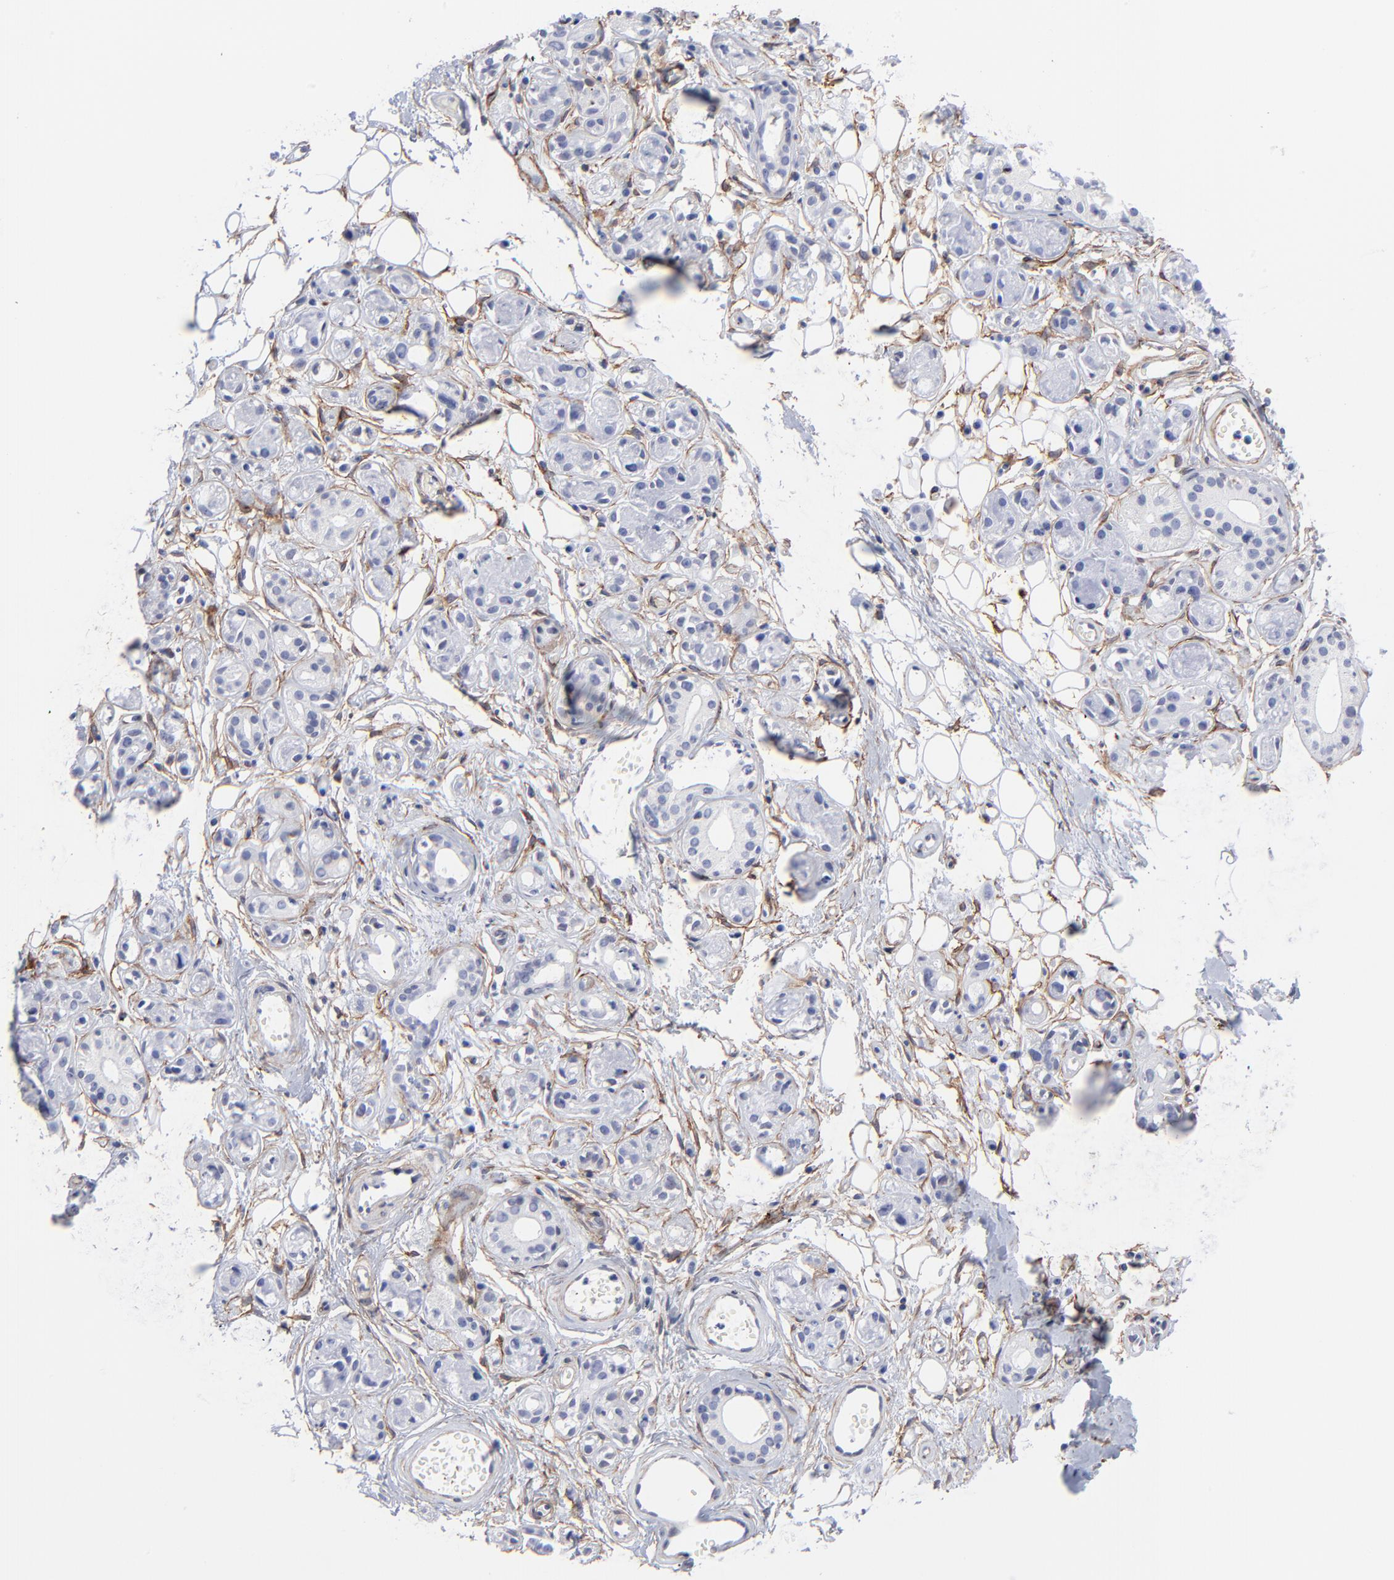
{"staining": {"intensity": "negative", "quantity": "none", "location": "none"}, "tissue": "salivary gland", "cell_type": "Glandular cells", "image_type": "normal", "snomed": [{"axis": "morphology", "description": "Normal tissue, NOS"}, {"axis": "topography", "description": "Skeletal muscle"}, {"axis": "topography", "description": "Oral tissue"}, {"axis": "topography", "description": "Salivary gland"}, {"axis": "topography", "description": "Peripheral nerve tissue"}], "caption": "Photomicrograph shows no protein staining in glandular cells of normal salivary gland.", "gene": "PDGFRB", "patient": {"sex": "male", "age": 54}}